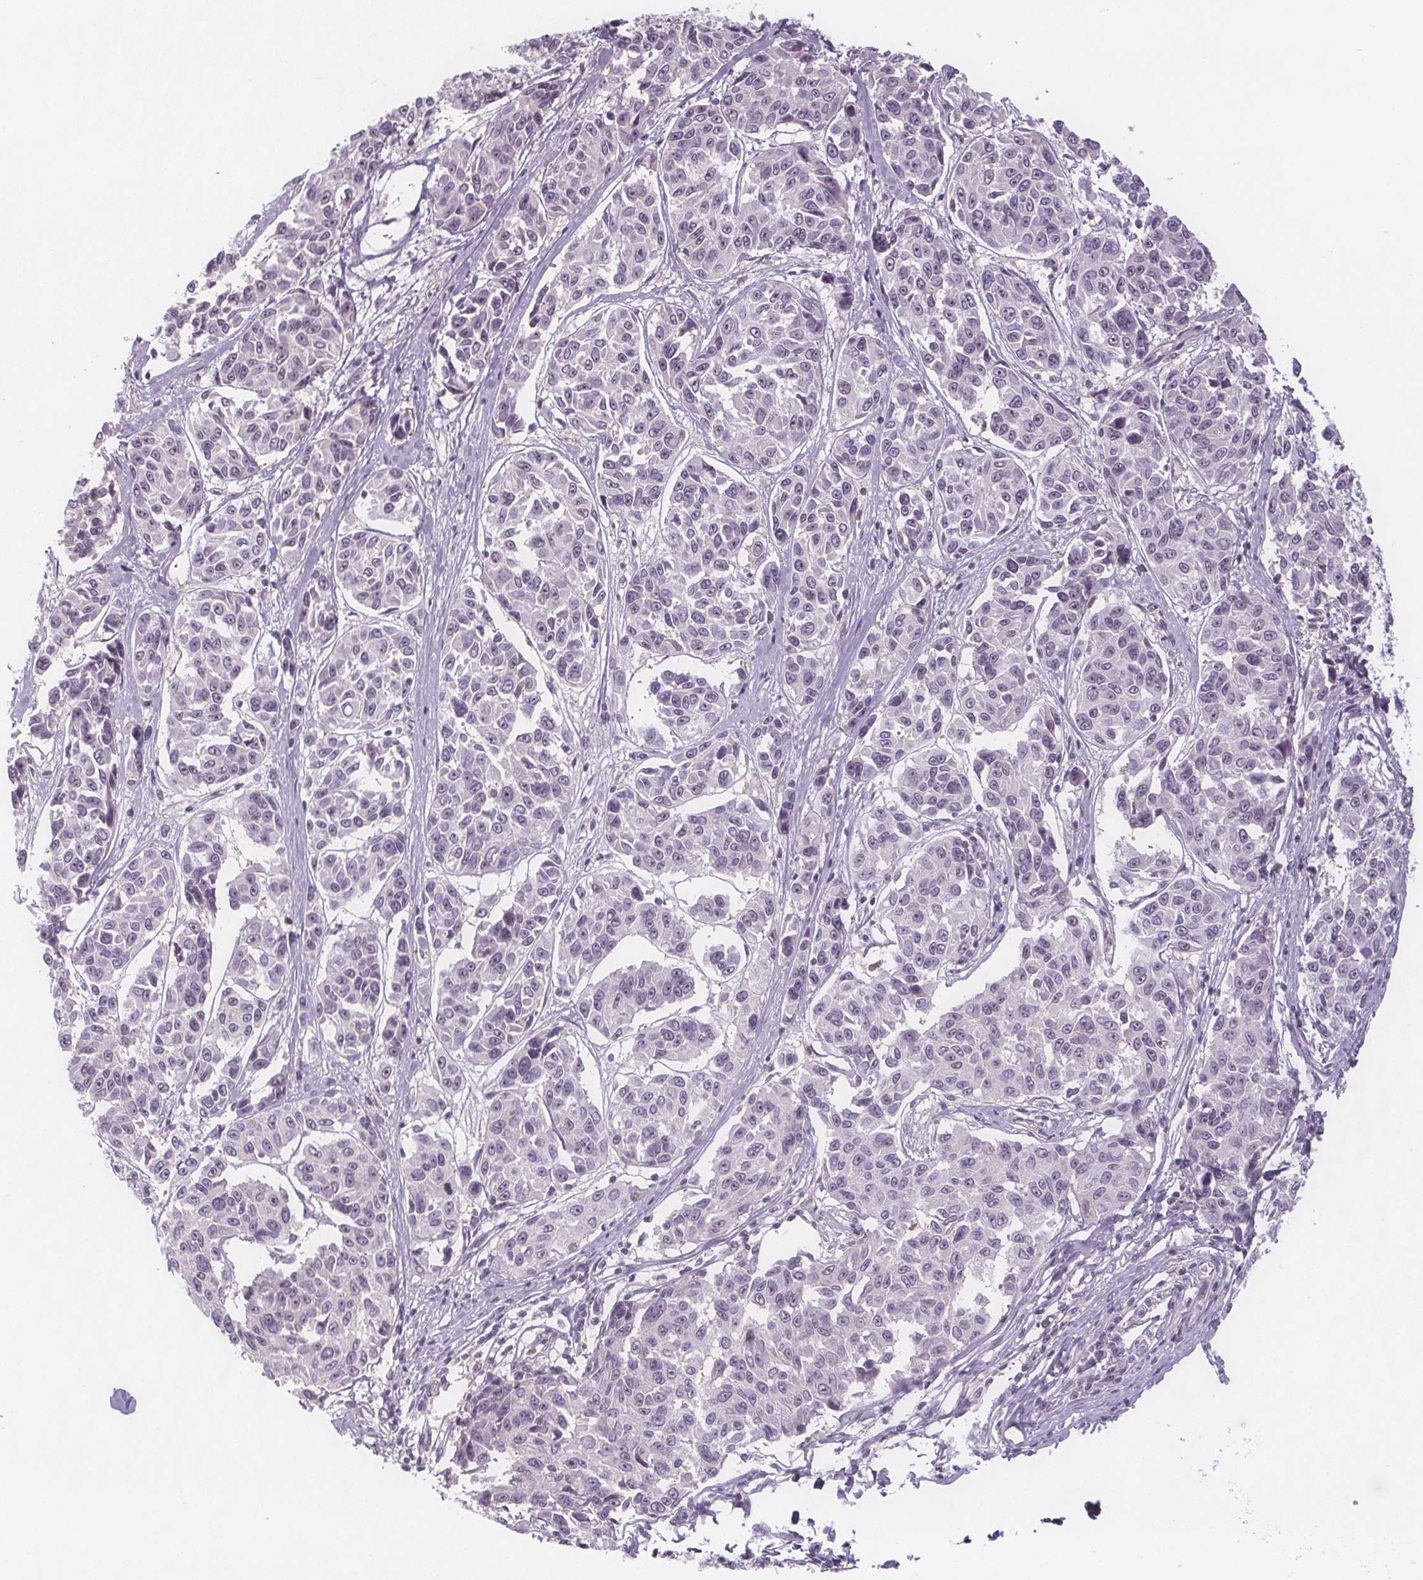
{"staining": {"intensity": "weak", "quantity": "<25%", "location": "nuclear"}, "tissue": "melanoma", "cell_type": "Tumor cells", "image_type": "cancer", "snomed": [{"axis": "morphology", "description": "Malignant melanoma, NOS"}, {"axis": "topography", "description": "Skin"}], "caption": "A histopathology image of malignant melanoma stained for a protein exhibits no brown staining in tumor cells.", "gene": "NOLC1", "patient": {"sex": "female", "age": 66}}